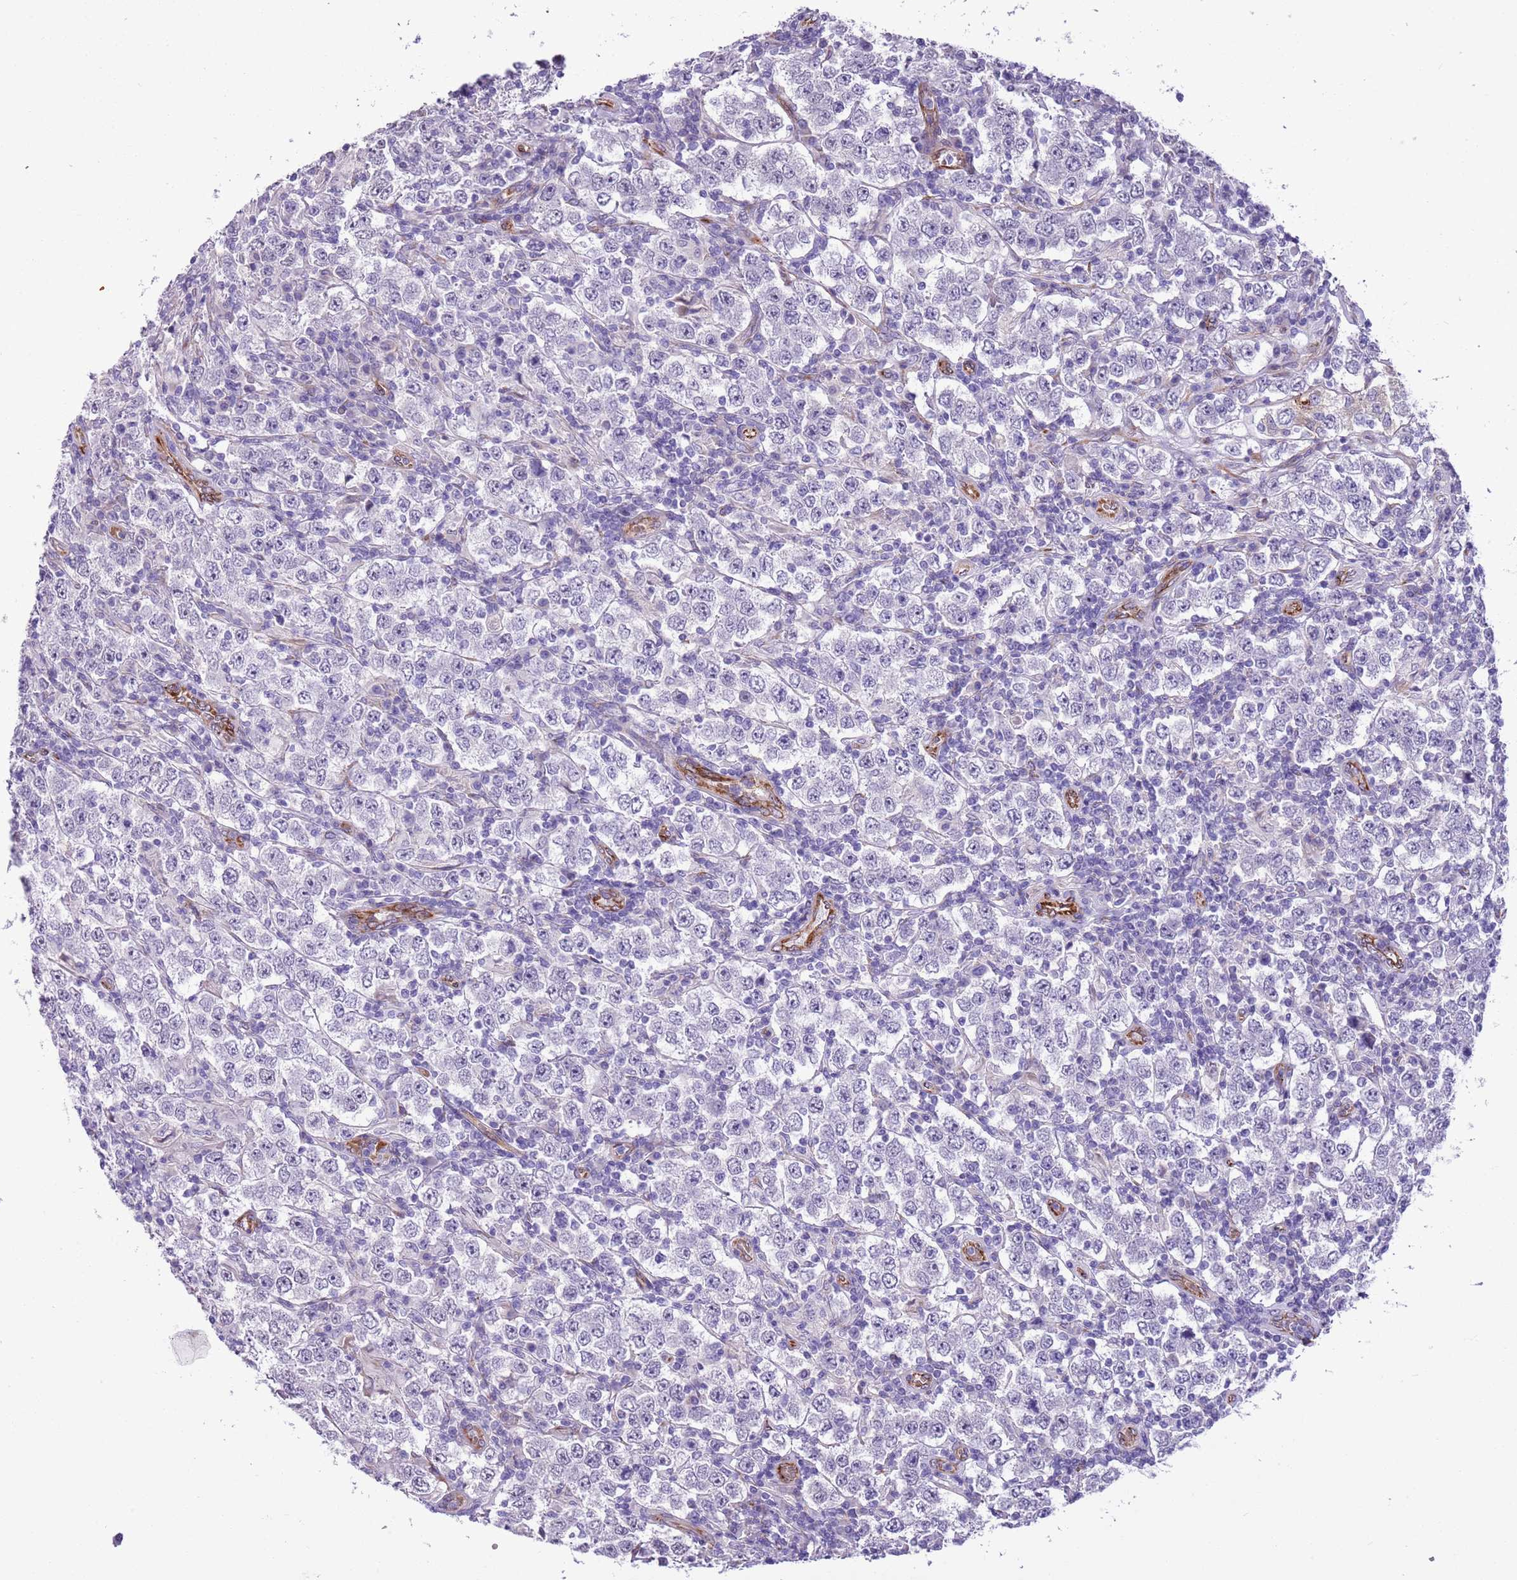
{"staining": {"intensity": "negative", "quantity": "none", "location": "none"}, "tissue": "testis cancer", "cell_type": "Tumor cells", "image_type": "cancer", "snomed": [{"axis": "morphology", "description": "Normal tissue, NOS"}, {"axis": "morphology", "description": "Urothelial carcinoma, High grade"}, {"axis": "morphology", "description": "Seminoma, NOS"}, {"axis": "morphology", "description": "Carcinoma, Embryonal, NOS"}, {"axis": "topography", "description": "Urinary bladder"}, {"axis": "topography", "description": "Testis"}], "caption": "High power microscopy histopathology image of an immunohistochemistry micrograph of embryonal carcinoma (testis), revealing no significant staining in tumor cells.", "gene": "MRPL32", "patient": {"sex": "male", "age": 41}}